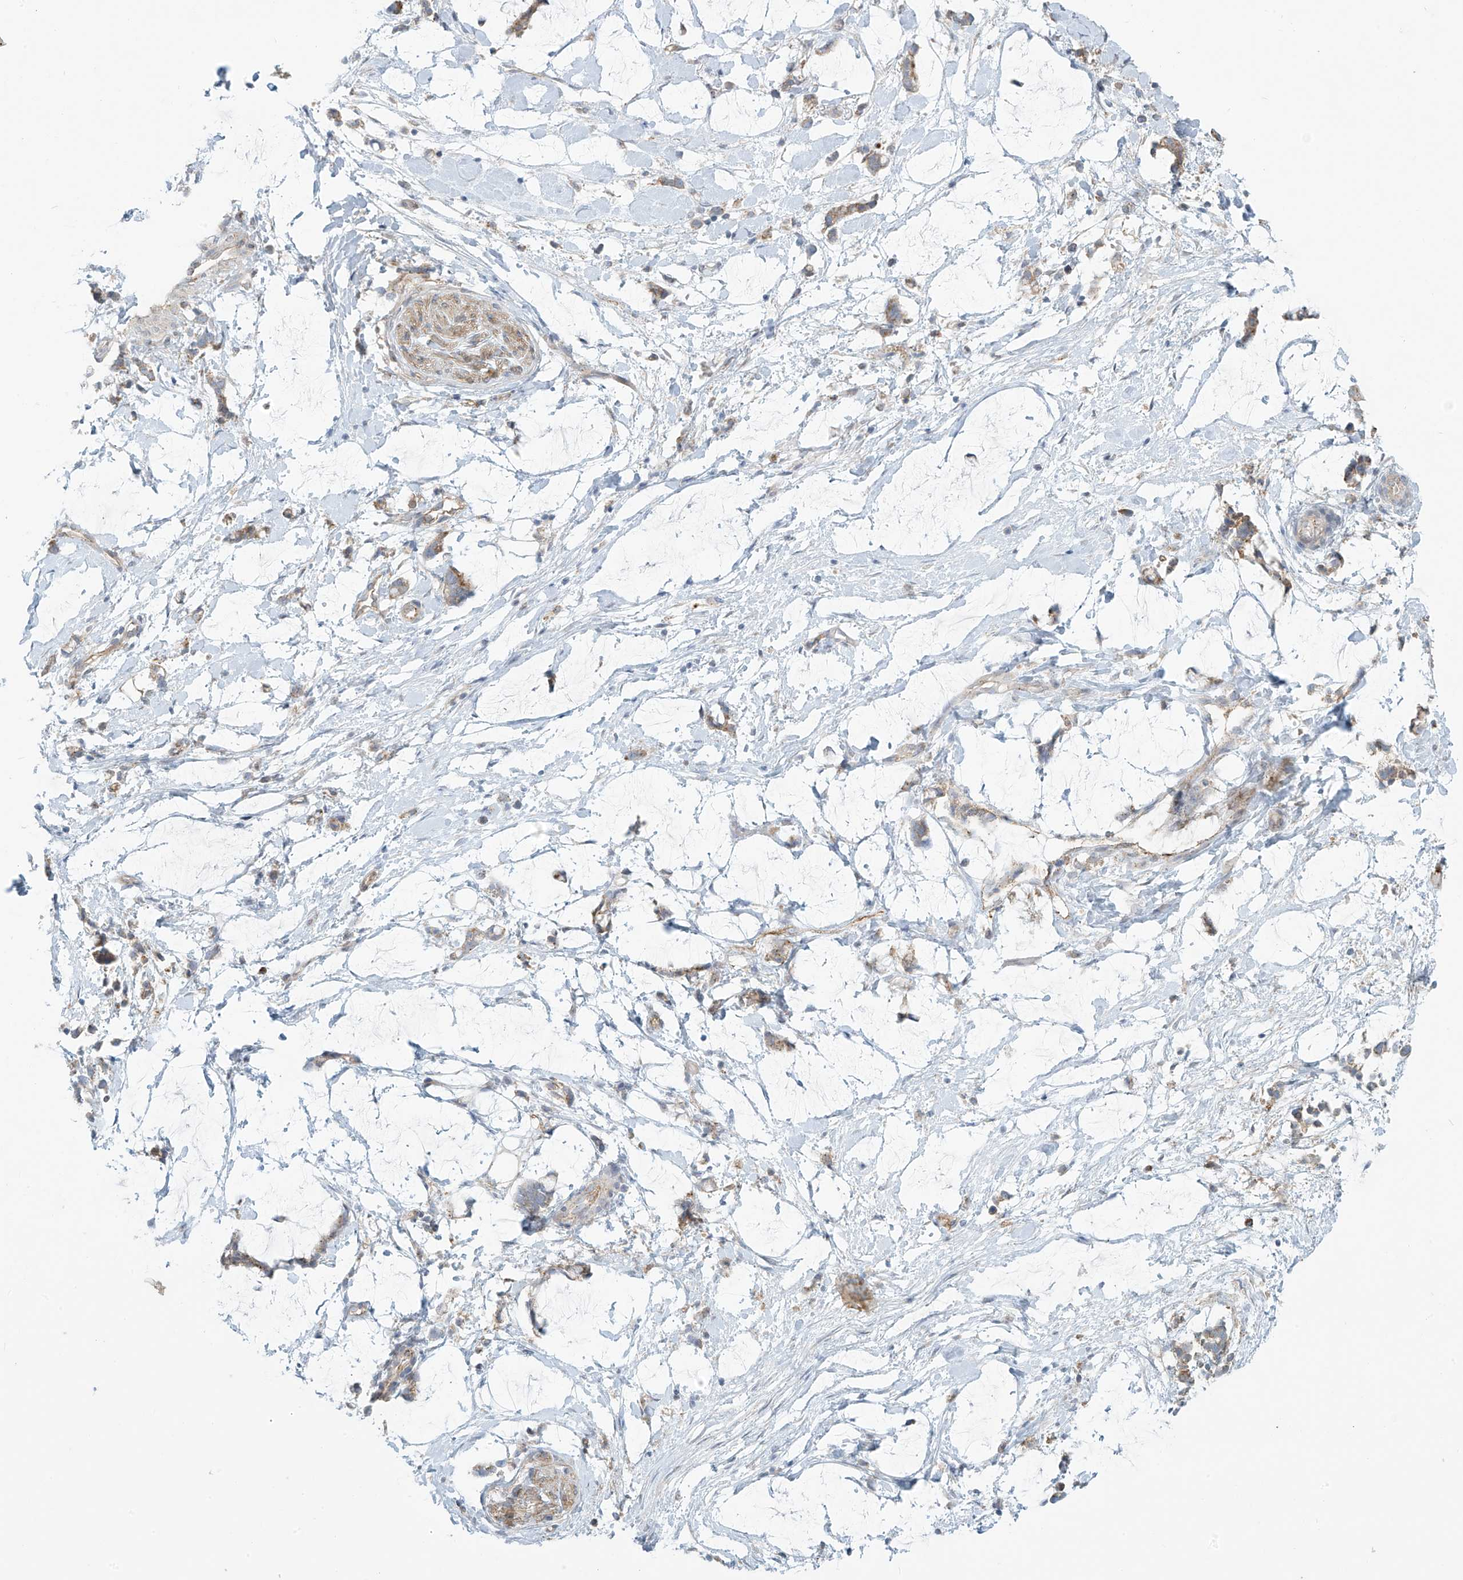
{"staining": {"intensity": "negative", "quantity": "none", "location": "none"}, "tissue": "adipose tissue", "cell_type": "Adipocytes", "image_type": "normal", "snomed": [{"axis": "morphology", "description": "Normal tissue, NOS"}, {"axis": "morphology", "description": "Adenocarcinoma, NOS"}, {"axis": "topography", "description": "Colon"}, {"axis": "topography", "description": "Peripheral nerve tissue"}], "caption": "Immunohistochemistry image of benign adipose tissue stained for a protein (brown), which displays no expression in adipocytes.", "gene": "LZTS3", "patient": {"sex": "male", "age": 14}}